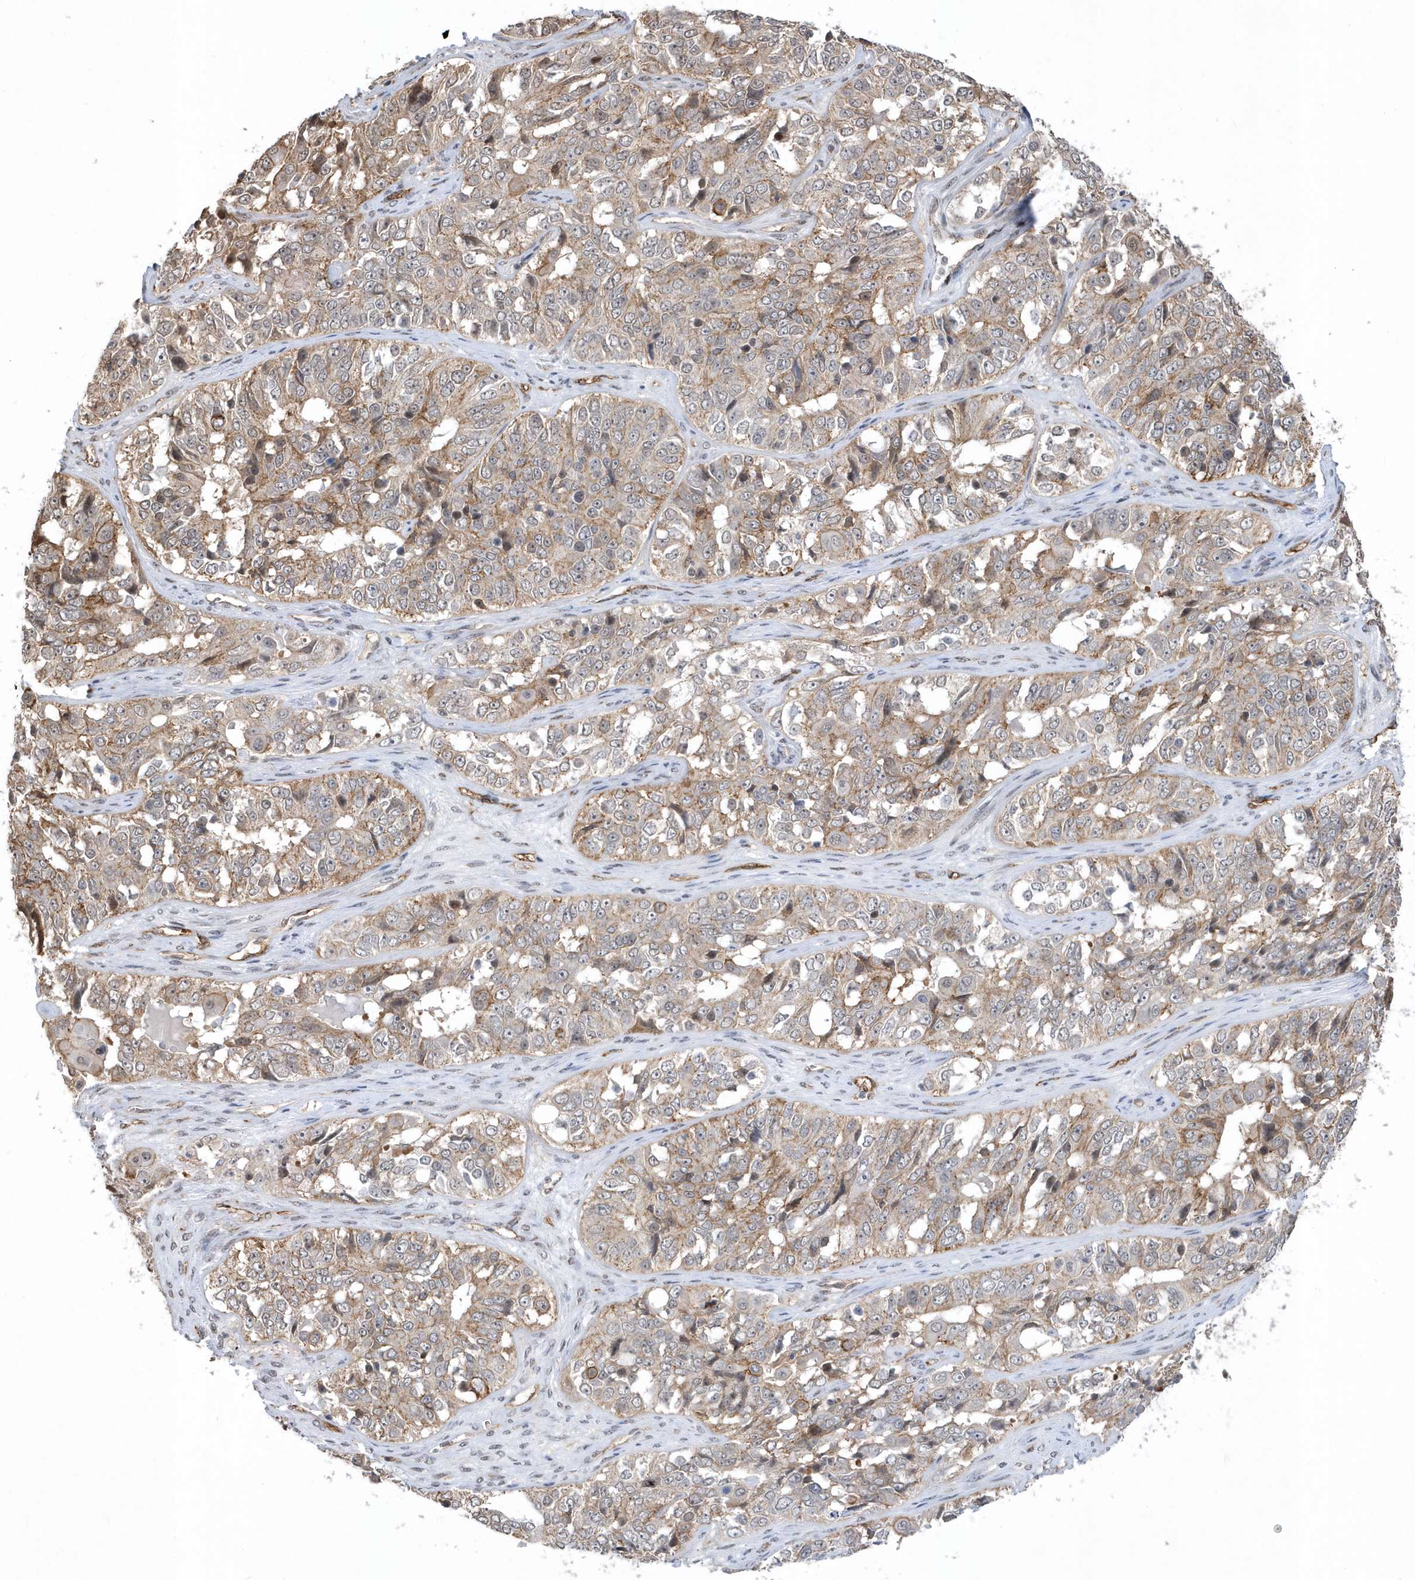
{"staining": {"intensity": "moderate", "quantity": "25%-75%", "location": "cytoplasmic/membranous"}, "tissue": "ovarian cancer", "cell_type": "Tumor cells", "image_type": "cancer", "snomed": [{"axis": "morphology", "description": "Carcinoma, endometroid"}, {"axis": "topography", "description": "Ovary"}], "caption": "Endometroid carcinoma (ovarian) stained for a protein (brown) demonstrates moderate cytoplasmic/membranous positive expression in about 25%-75% of tumor cells.", "gene": "CRIP3", "patient": {"sex": "female", "age": 51}}